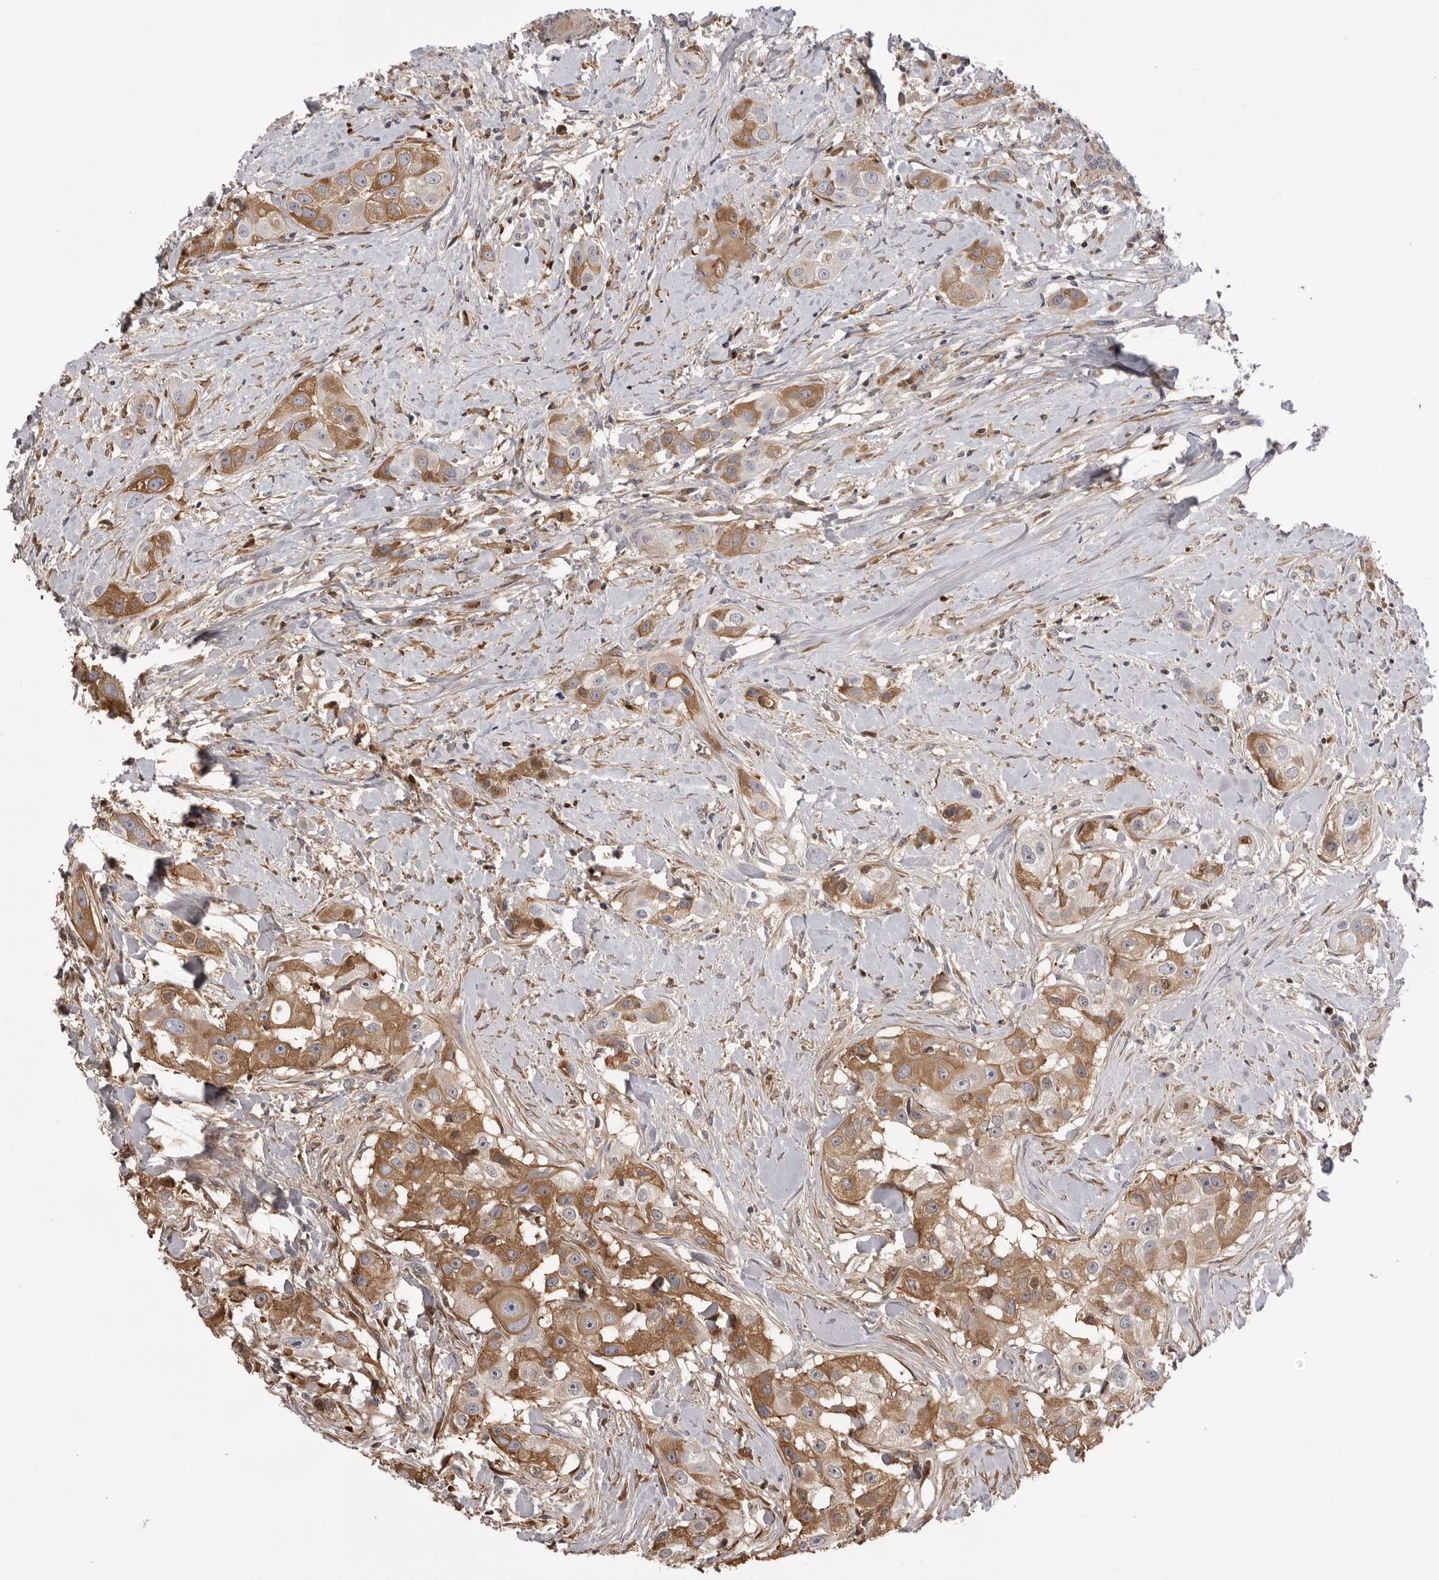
{"staining": {"intensity": "moderate", "quantity": ">75%", "location": "cytoplasmic/membranous"}, "tissue": "head and neck cancer", "cell_type": "Tumor cells", "image_type": "cancer", "snomed": [{"axis": "morphology", "description": "Normal tissue, NOS"}, {"axis": "morphology", "description": "Squamous cell carcinoma, NOS"}, {"axis": "topography", "description": "Skeletal muscle"}, {"axis": "topography", "description": "Head-Neck"}], "caption": "An image of squamous cell carcinoma (head and neck) stained for a protein exhibits moderate cytoplasmic/membranous brown staining in tumor cells.", "gene": "PLEKHF2", "patient": {"sex": "male", "age": 51}}